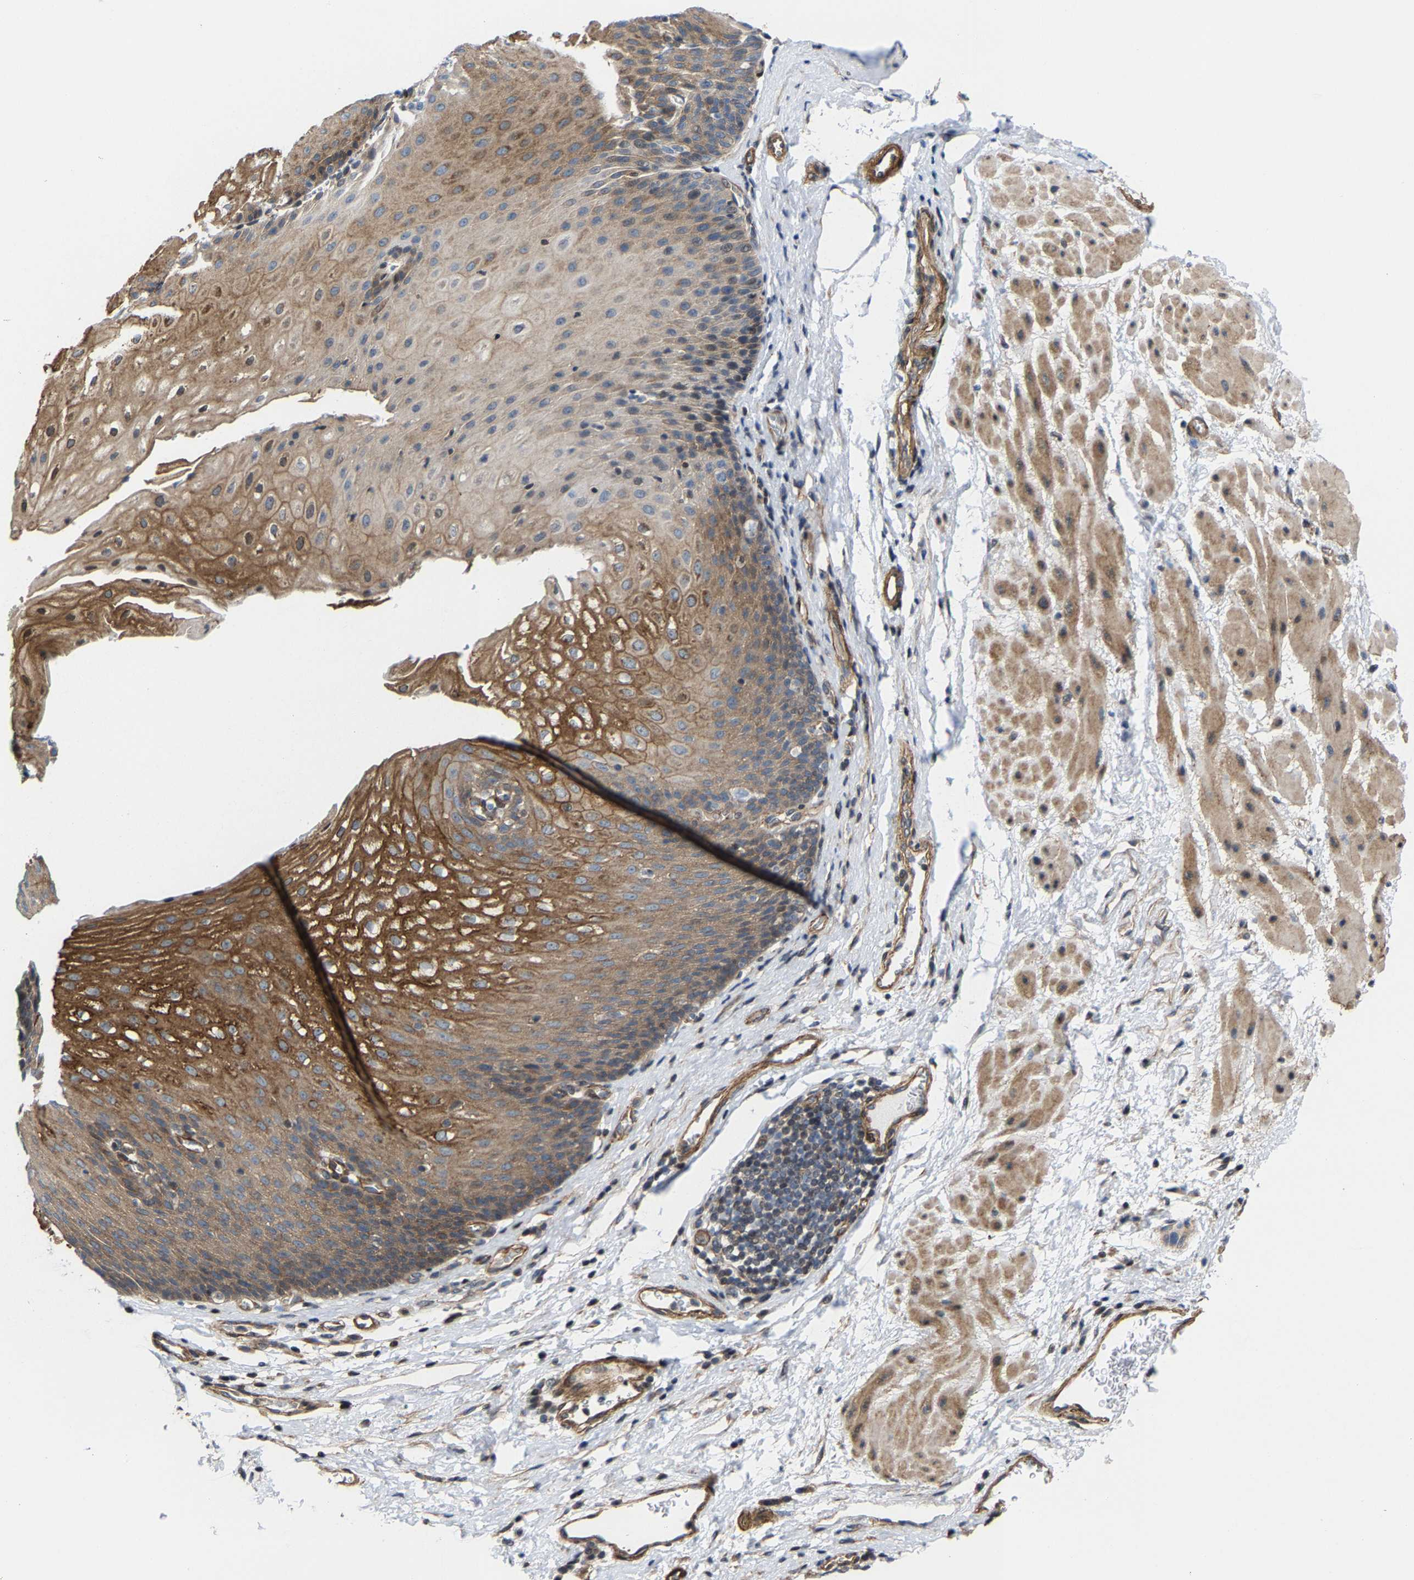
{"staining": {"intensity": "moderate", "quantity": ">75%", "location": "cytoplasmic/membranous"}, "tissue": "esophagus", "cell_type": "Squamous epithelial cells", "image_type": "normal", "snomed": [{"axis": "morphology", "description": "Normal tissue, NOS"}, {"axis": "topography", "description": "Esophagus"}], "caption": "Immunohistochemistry (IHC) of unremarkable esophagus reveals medium levels of moderate cytoplasmic/membranous expression in about >75% of squamous epithelial cells.", "gene": "TGFB1I1", "patient": {"sex": "male", "age": 48}}